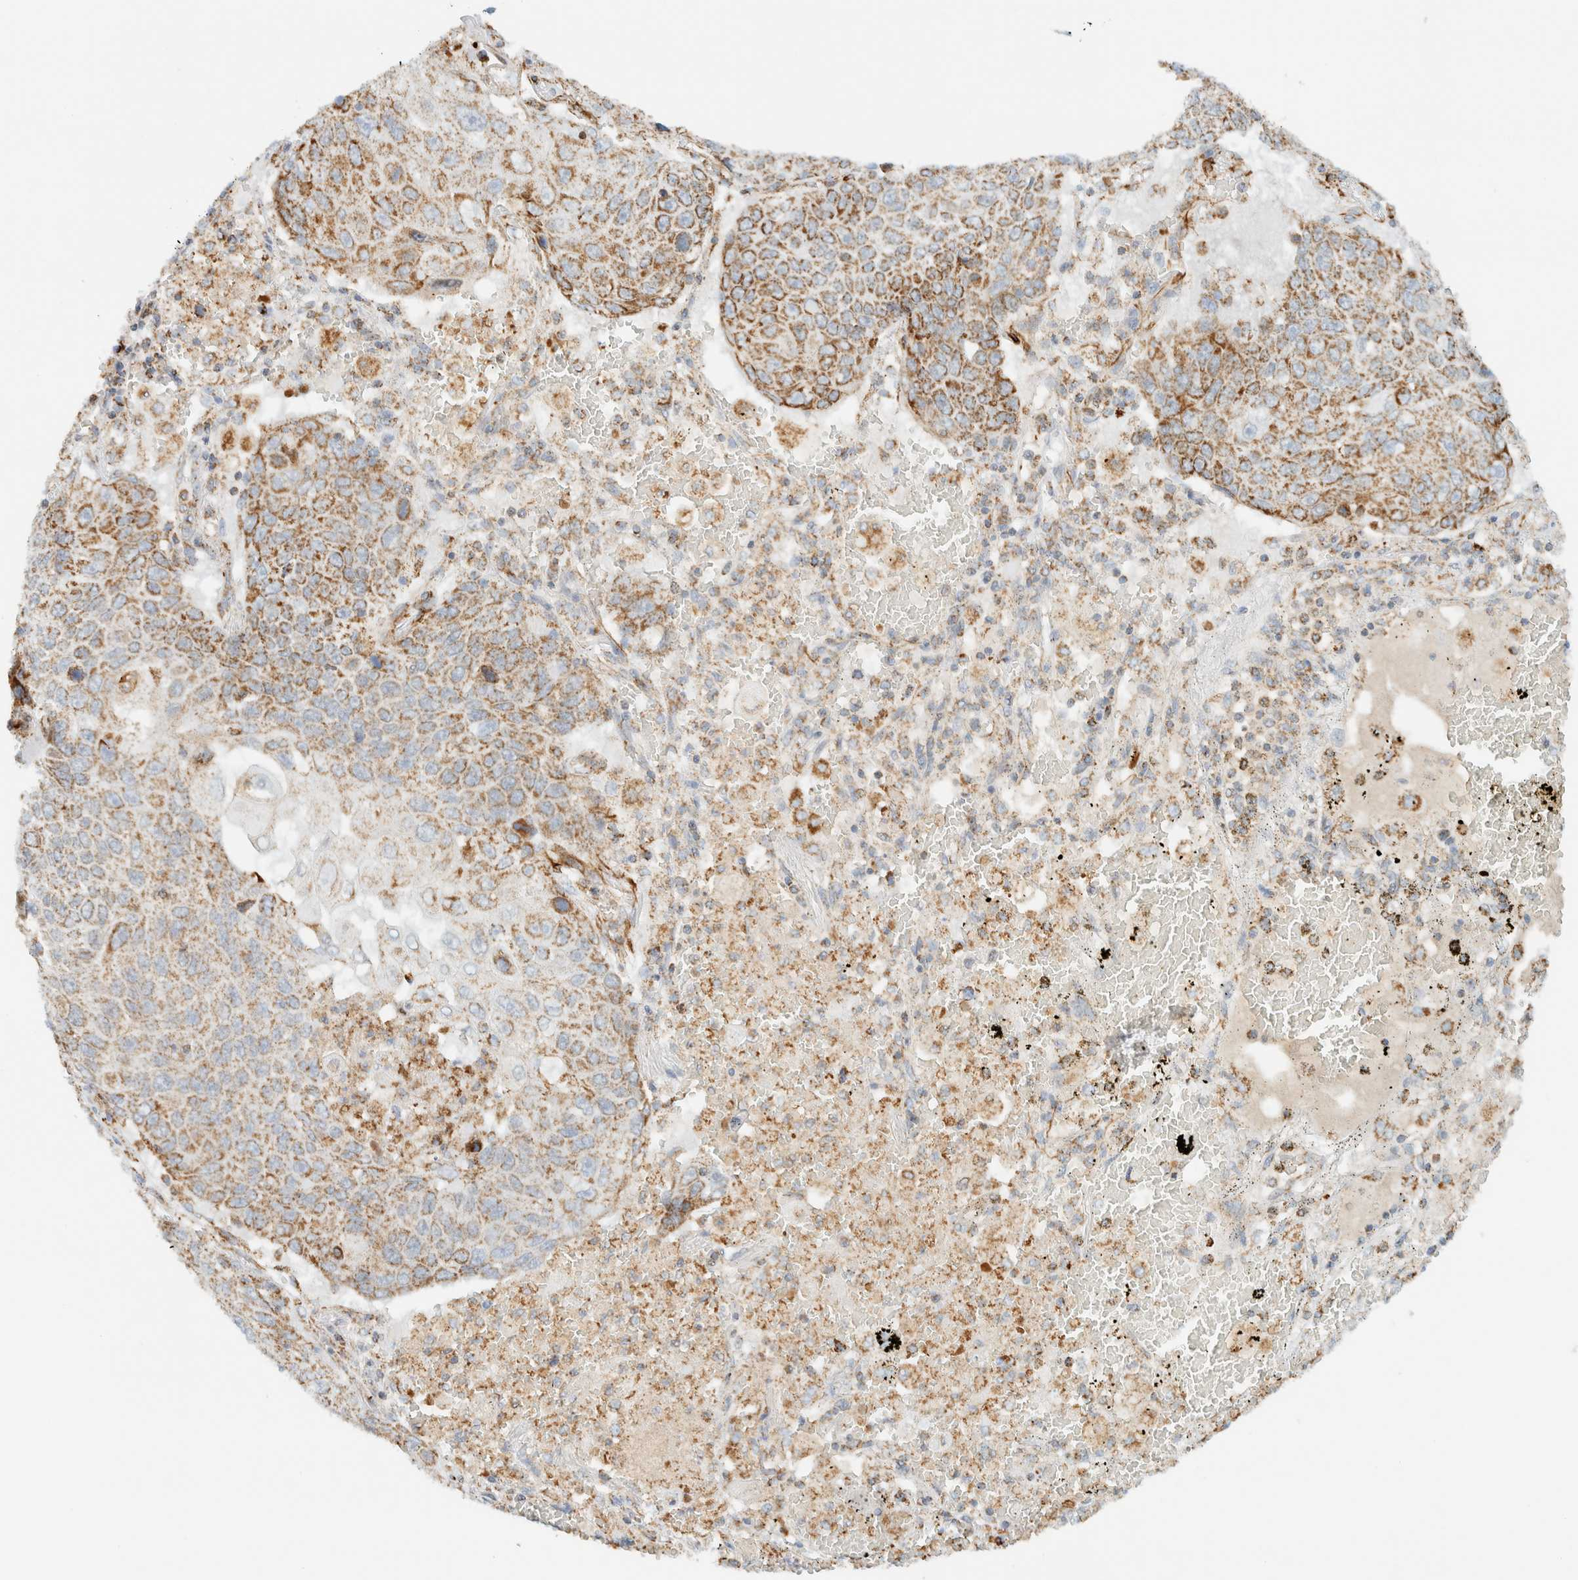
{"staining": {"intensity": "moderate", "quantity": ">75%", "location": "cytoplasmic/membranous"}, "tissue": "lung cancer", "cell_type": "Tumor cells", "image_type": "cancer", "snomed": [{"axis": "morphology", "description": "Squamous cell carcinoma, NOS"}, {"axis": "topography", "description": "Lung"}], "caption": "A micrograph showing moderate cytoplasmic/membranous staining in approximately >75% of tumor cells in lung squamous cell carcinoma, as visualized by brown immunohistochemical staining.", "gene": "KIFAP3", "patient": {"sex": "male", "age": 61}}